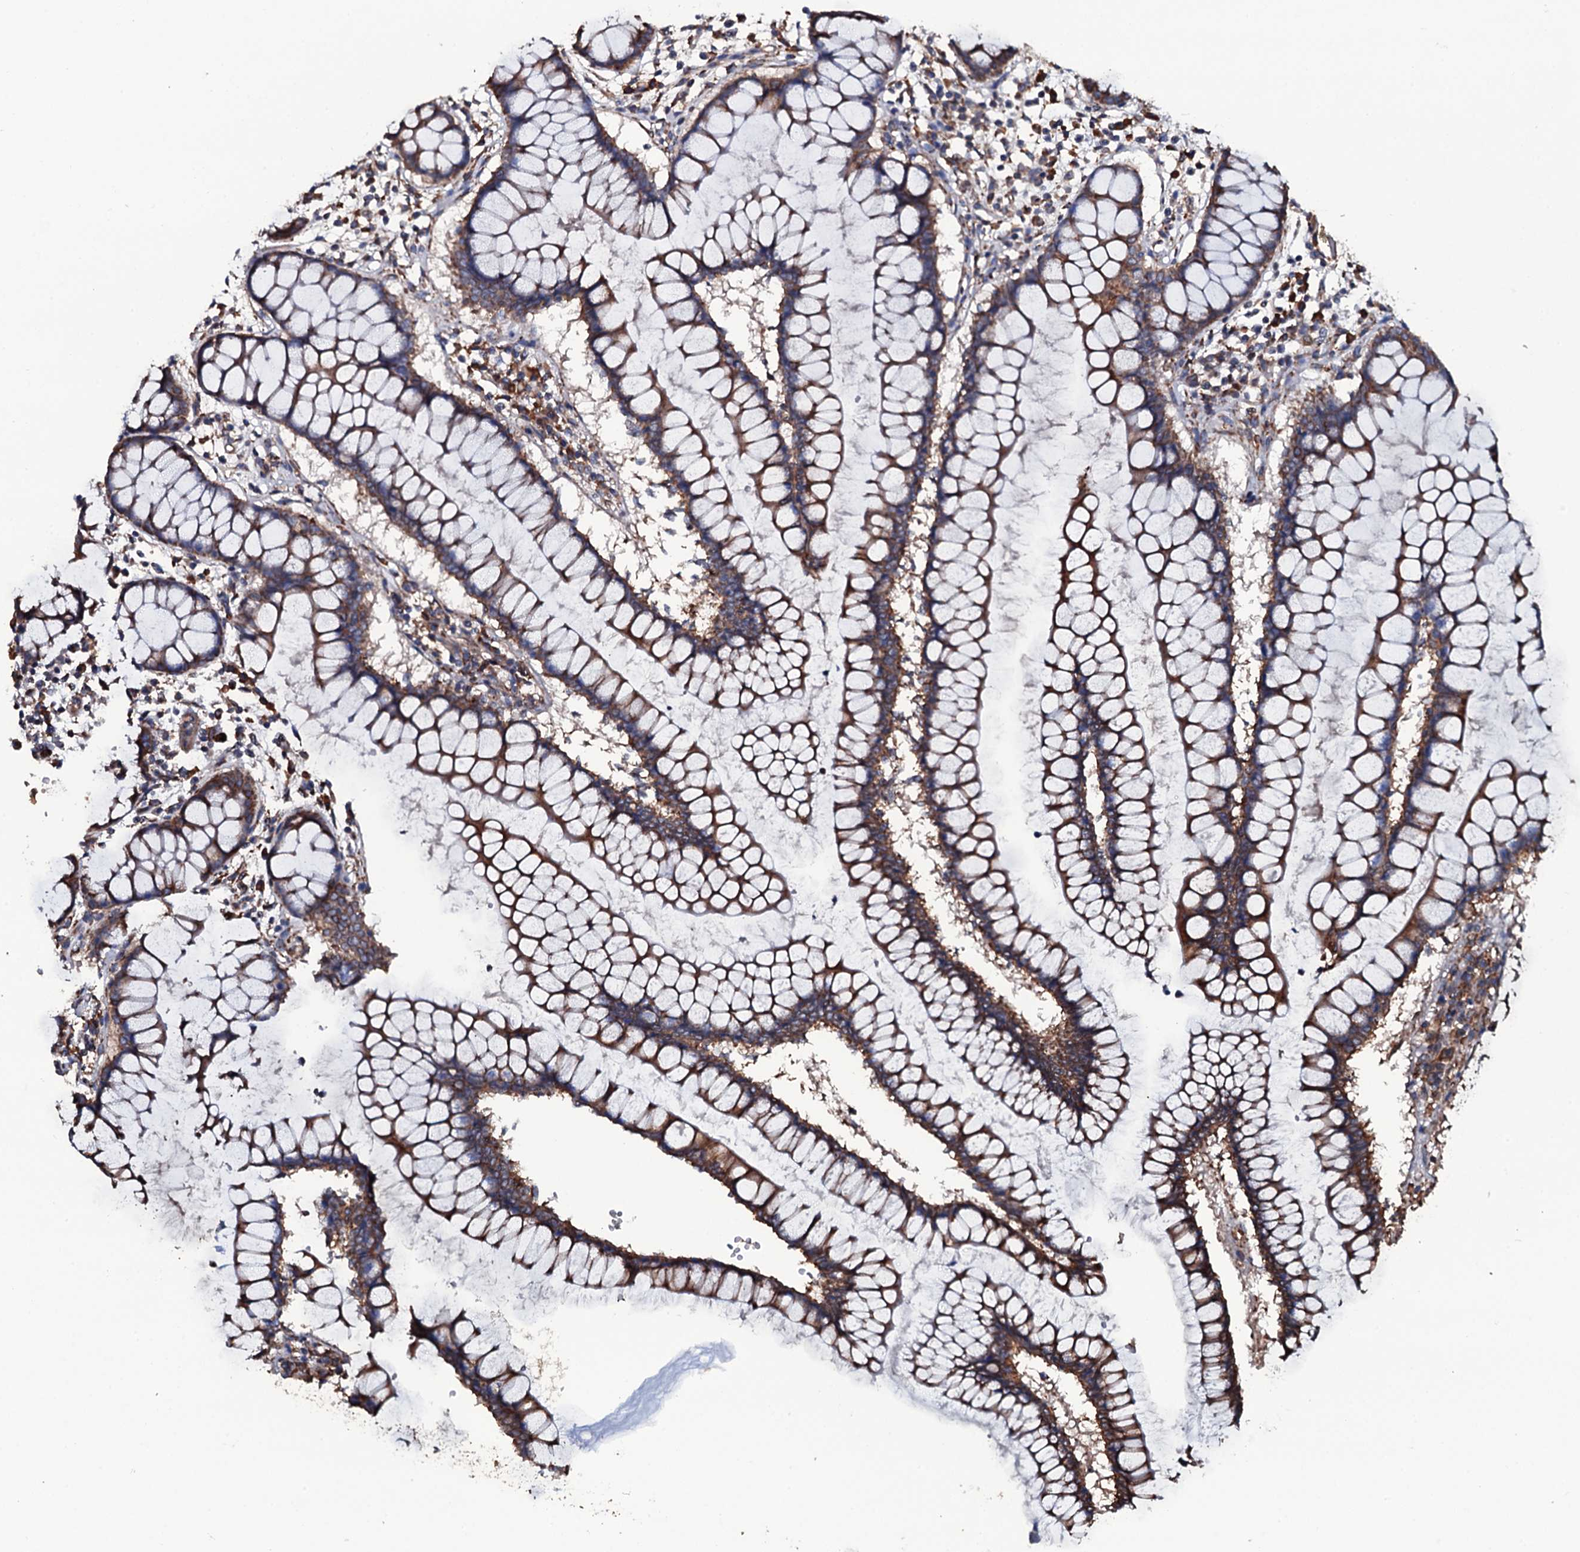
{"staining": {"intensity": "moderate", "quantity": ">75%", "location": "cytoplasmic/membranous"}, "tissue": "colon", "cell_type": "Glandular cells", "image_type": "normal", "snomed": [{"axis": "morphology", "description": "Normal tissue, NOS"}, {"axis": "morphology", "description": "Adenocarcinoma, NOS"}, {"axis": "topography", "description": "Colon"}], "caption": "The image demonstrates immunohistochemical staining of benign colon. There is moderate cytoplasmic/membranous expression is seen in approximately >75% of glandular cells. The protein of interest is stained brown, and the nuclei are stained in blue (DAB (3,3'-diaminobenzidine) IHC with brightfield microscopy, high magnification).", "gene": "RAB12", "patient": {"sex": "female", "age": 55}}